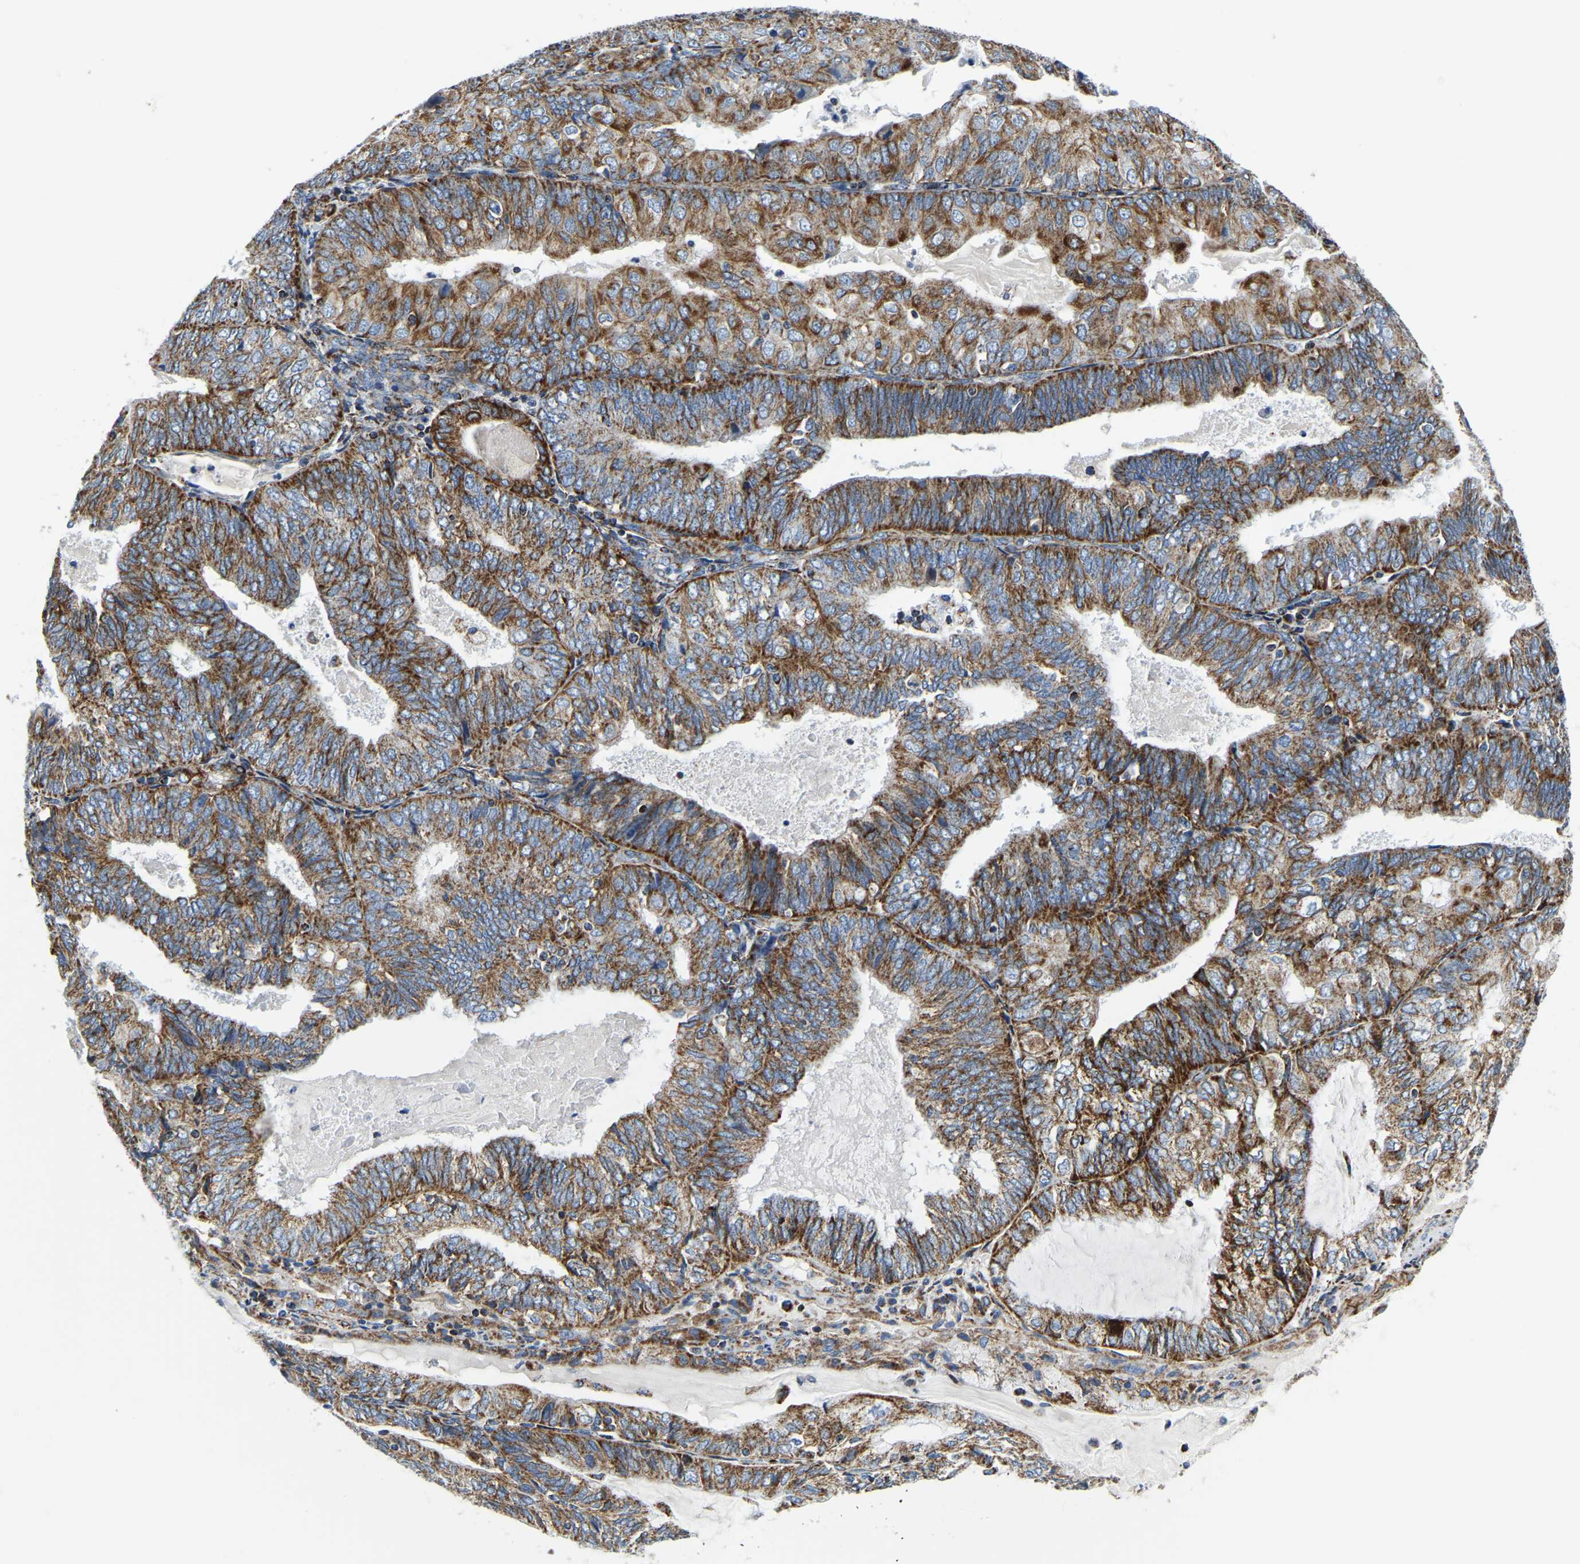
{"staining": {"intensity": "moderate", "quantity": ">75%", "location": "cytoplasmic/membranous"}, "tissue": "endometrial cancer", "cell_type": "Tumor cells", "image_type": "cancer", "snomed": [{"axis": "morphology", "description": "Adenocarcinoma, NOS"}, {"axis": "topography", "description": "Endometrium"}], "caption": "High-power microscopy captured an immunohistochemistry (IHC) micrograph of endometrial cancer (adenocarcinoma), revealing moderate cytoplasmic/membranous expression in about >75% of tumor cells. The protein is shown in brown color, while the nuclei are stained blue.", "gene": "SFXN1", "patient": {"sex": "female", "age": 81}}